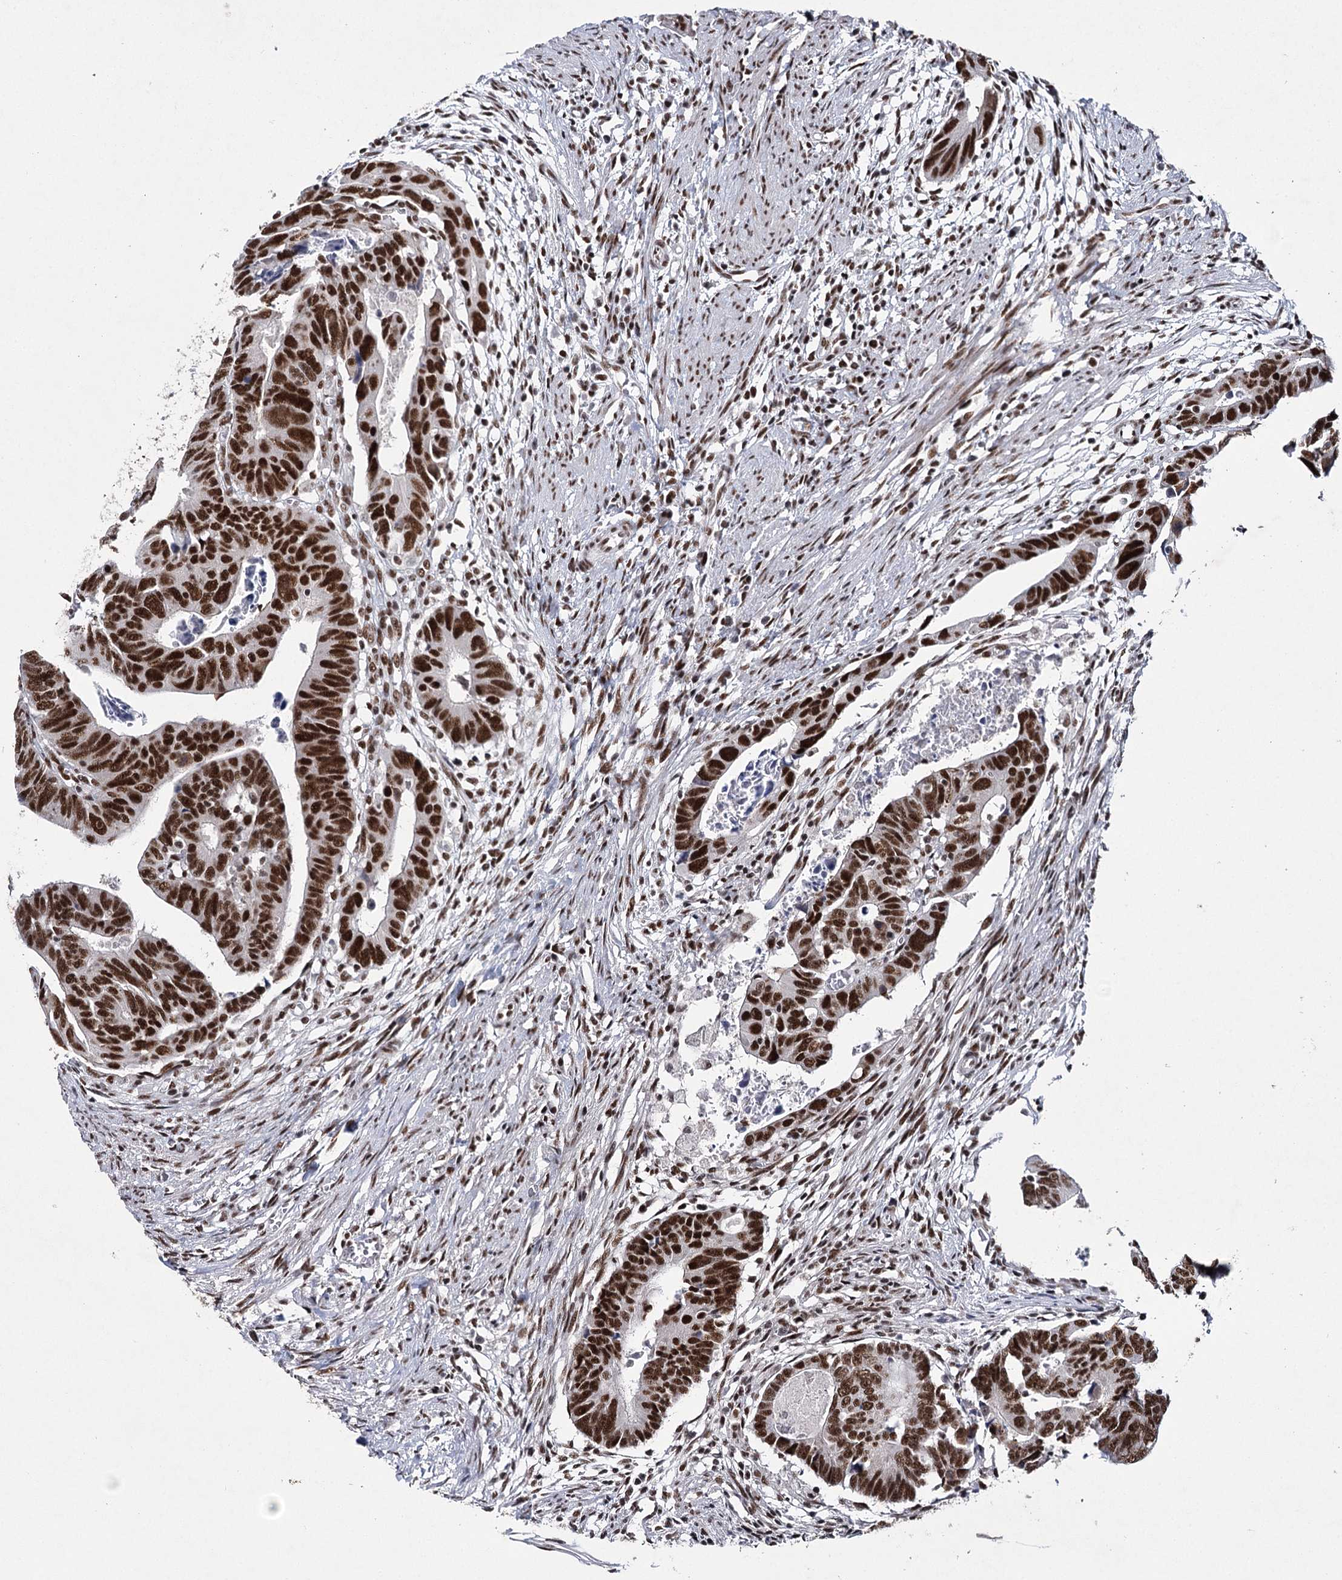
{"staining": {"intensity": "strong", "quantity": ">75%", "location": "nuclear"}, "tissue": "colorectal cancer", "cell_type": "Tumor cells", "image_type": "cancer", "snomed": [{"axis": "morphology", "description": "Adenocarcinoma, NOS"}, {"axis": "topography", "description": "Rectum"}], "caption": "IHC staining of colorectal cancer, which shows high levels of strong nuclear staining in about >75% of tumor cells indicating strong nuclear protein staining. The staining was performed using DAB (3,3'-diaminobenzidine) (brown) for protein detection and nuclei were counterstained in hematoxylin (blue).", "gene": "SCAF8", "patient": {"sex": "female", "age": 65}}